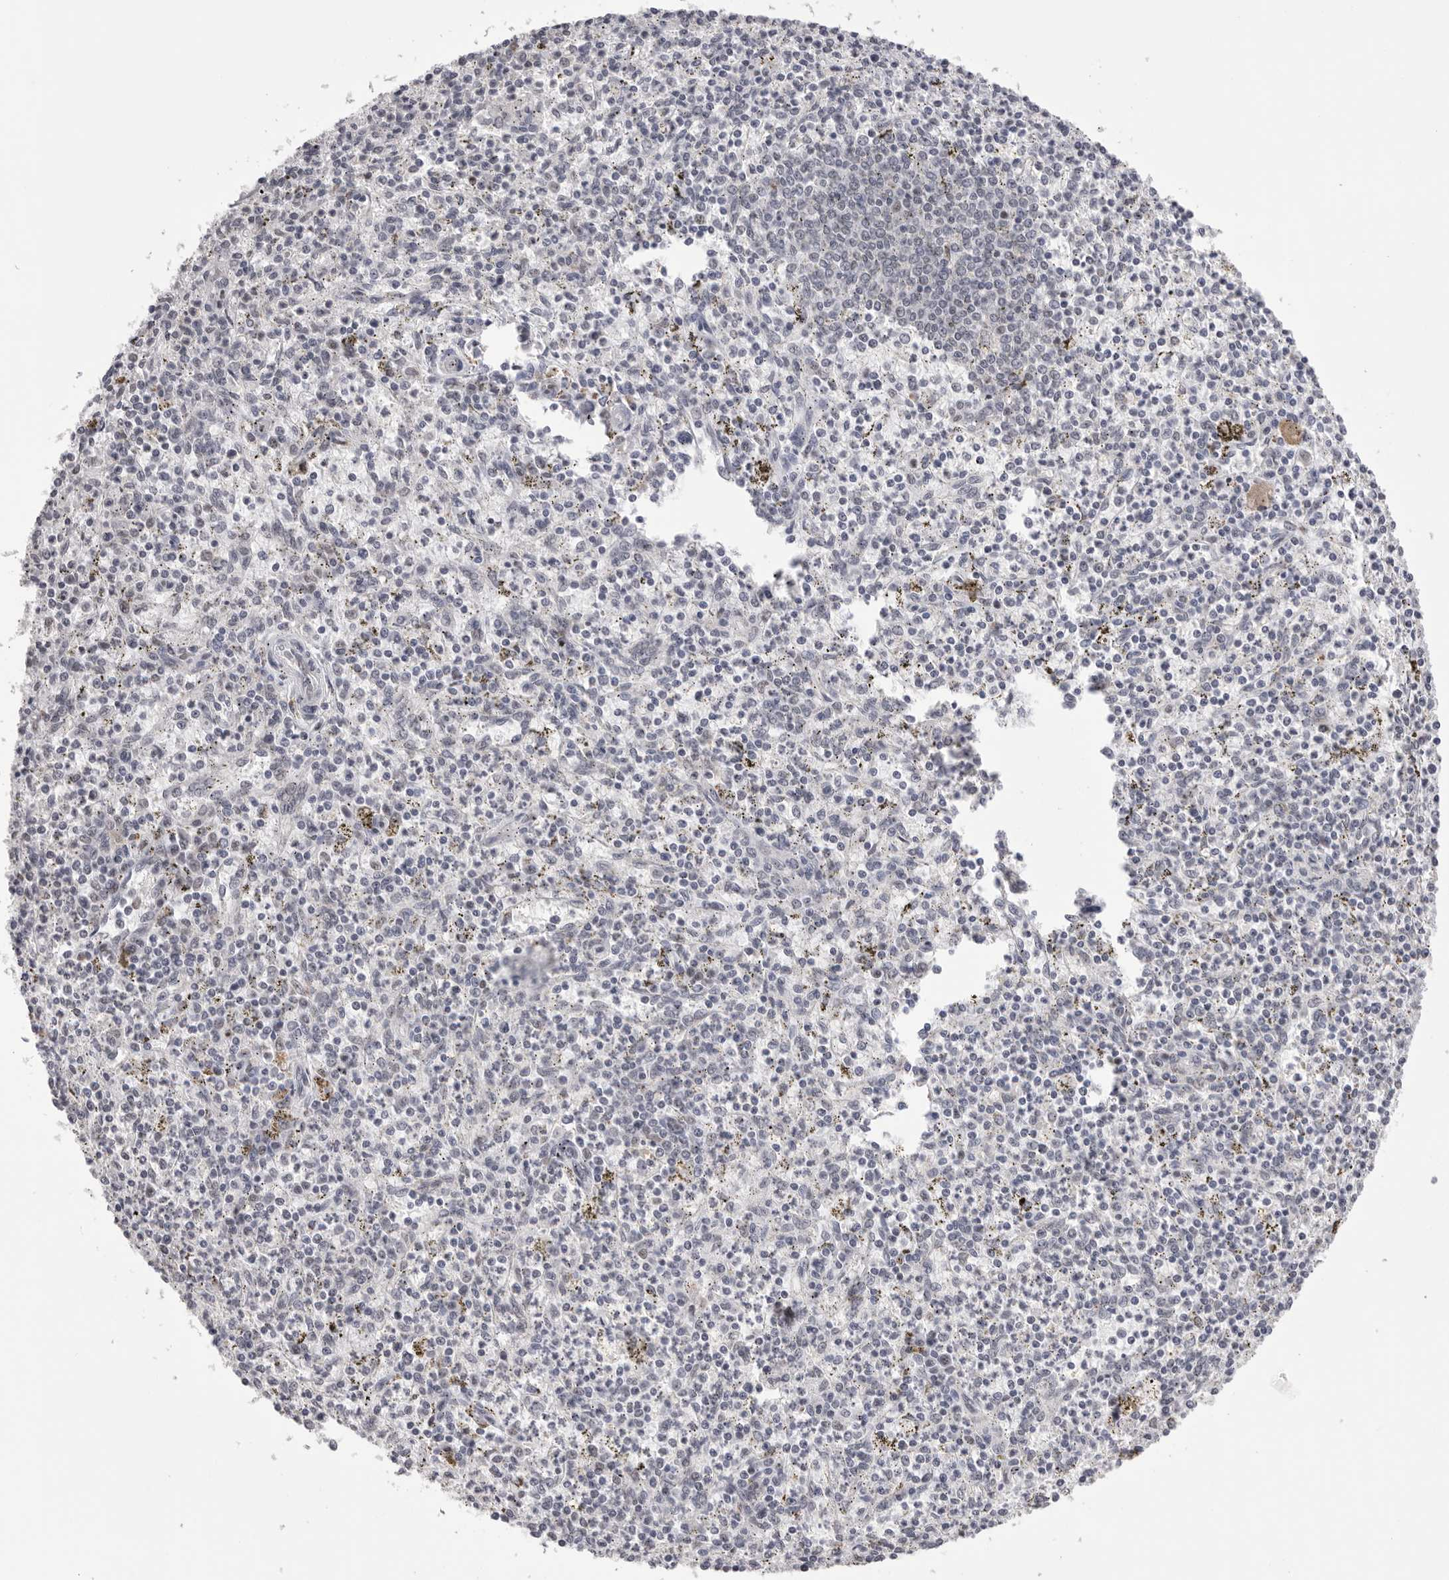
{"staining": {"intensity": "negative", "quantity": "none", "location": "none"}, "tissue": "spleen", "cell_type": "Cells in red pulp", "image_type": "normal", "snomed": [{"axis": "morphology", "description": "Normal tissue, NOS"}, {"axis": "topography", "description": "Spleen"}], "caption": "IHC of unremarkable spleen exhibits no positivity in cells in red pulp.", "gene": "BCLAF3", "patient": {"sex": "male", "age": 72}}